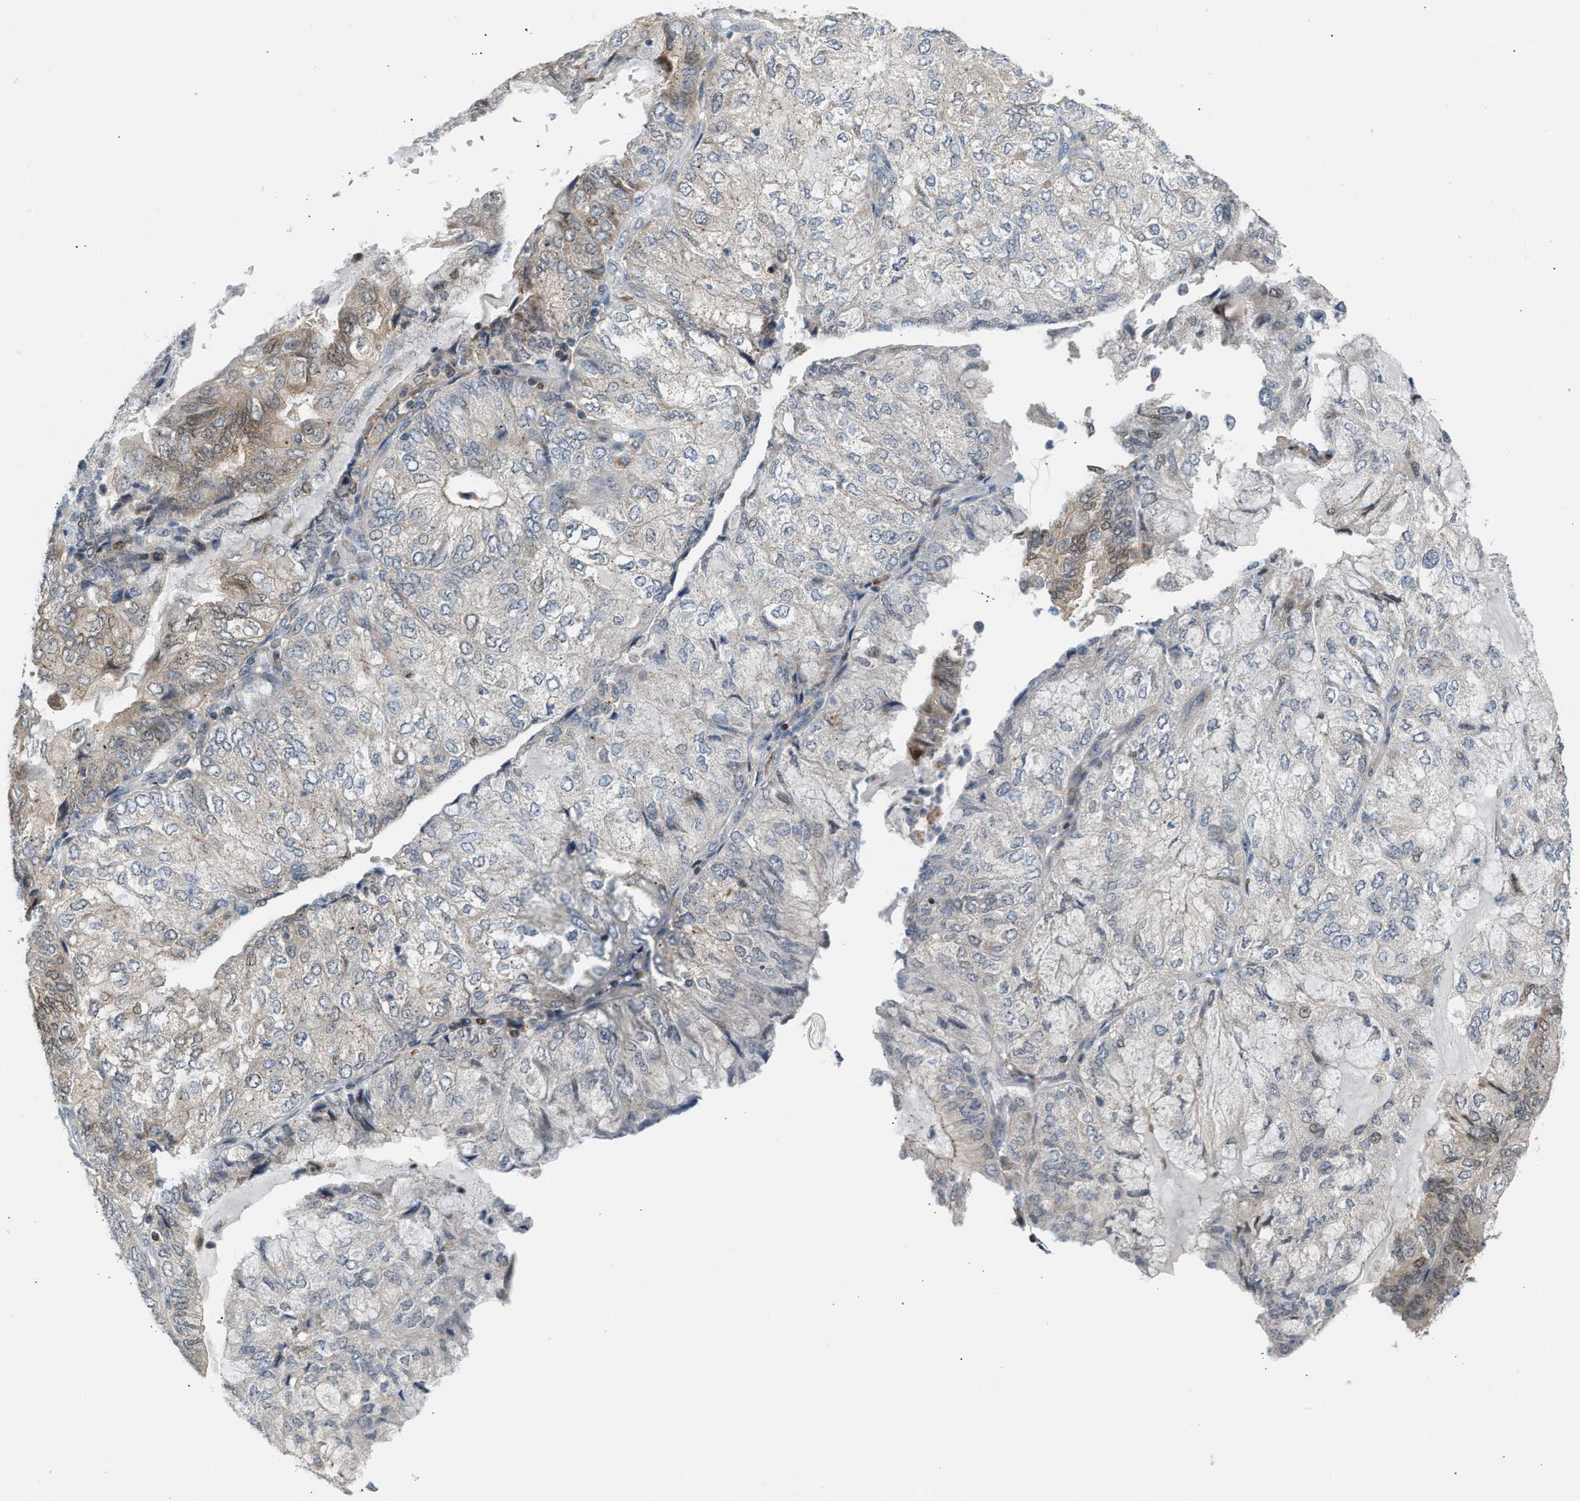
{"staining": {"intensity": "moderate", "quantity": "<25%", "location": "cytoplasmic/membranous,nuclear"}, "tissue": "endometrial cancer", "cell_type": "Tumor cells", "image_type": "cancer", "snomed": [{"axis": "morphology", "description": "Adenocarcinoma, NOS"}, {"axis": "topography", "description": "Endometrium"}], "caption": "Protein staining by immunohistochemistry (IHC) exhibits moderate cytoplasmic/membranous and nuclear staining in about <25% of tumor cells in endometrial cancer.", "gene": "NPS", "patient": {"sex": "female", "age": 81}}